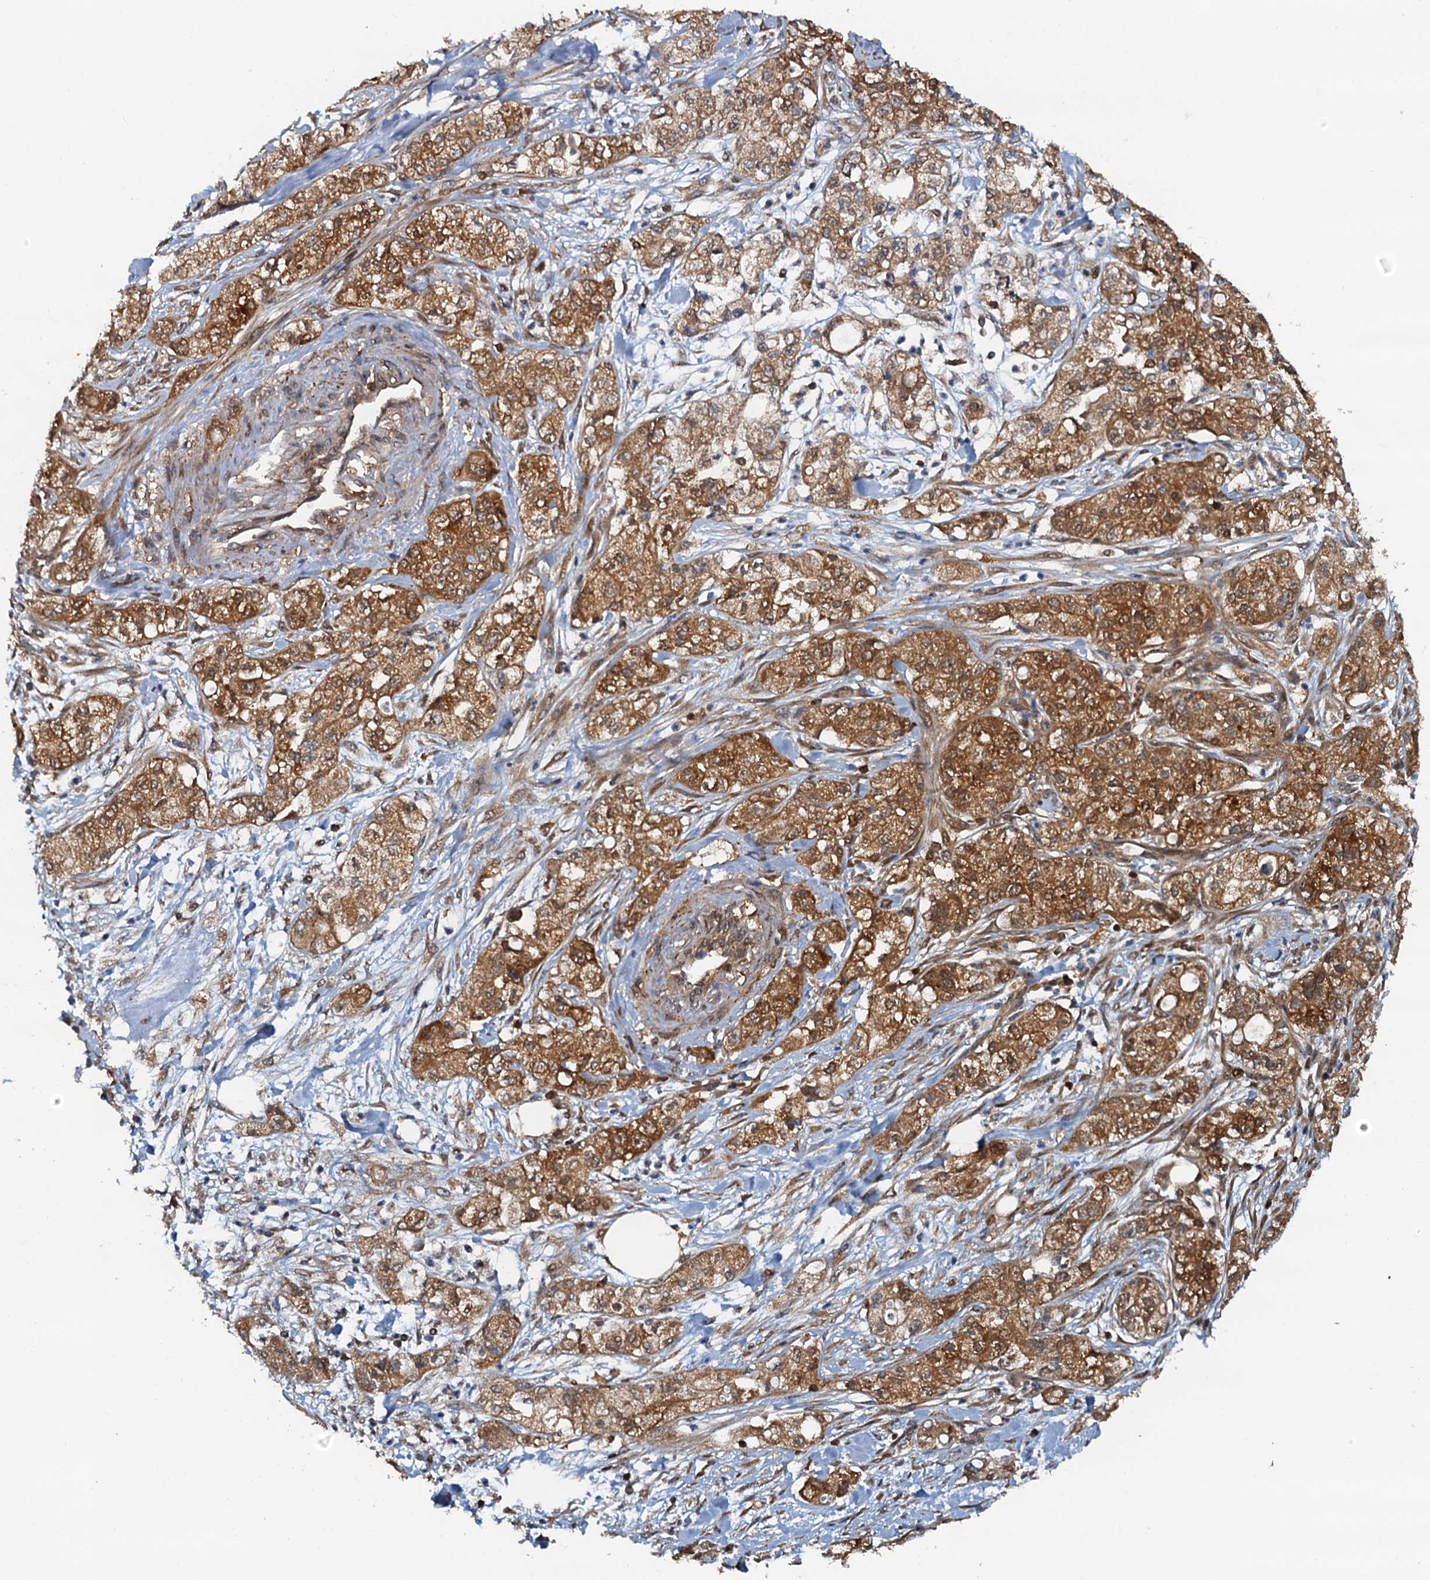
{"staining": {"intensity": "moderate", "quantity": ">75%", "location": "cytoplasmic/membranous"}, "tissue": "pancreatic cancer", "cell_type": "Tumor cells", "image_type": "cancer", "snomed": [{"axis": "morphology", "description": "Adenocarcinoma, NOS"}, {"axis": "topography", "description": "Pancreas"}], "caption": "Immunohistochemistry (IHC) of human pancreatic adenocarcinoma shows medium levels of moderate cytoplasmic/membranous positivity in about >75% of tumor cells.", "gene": "AAGAB", "patient": {"sex": "female", "age": 78}}